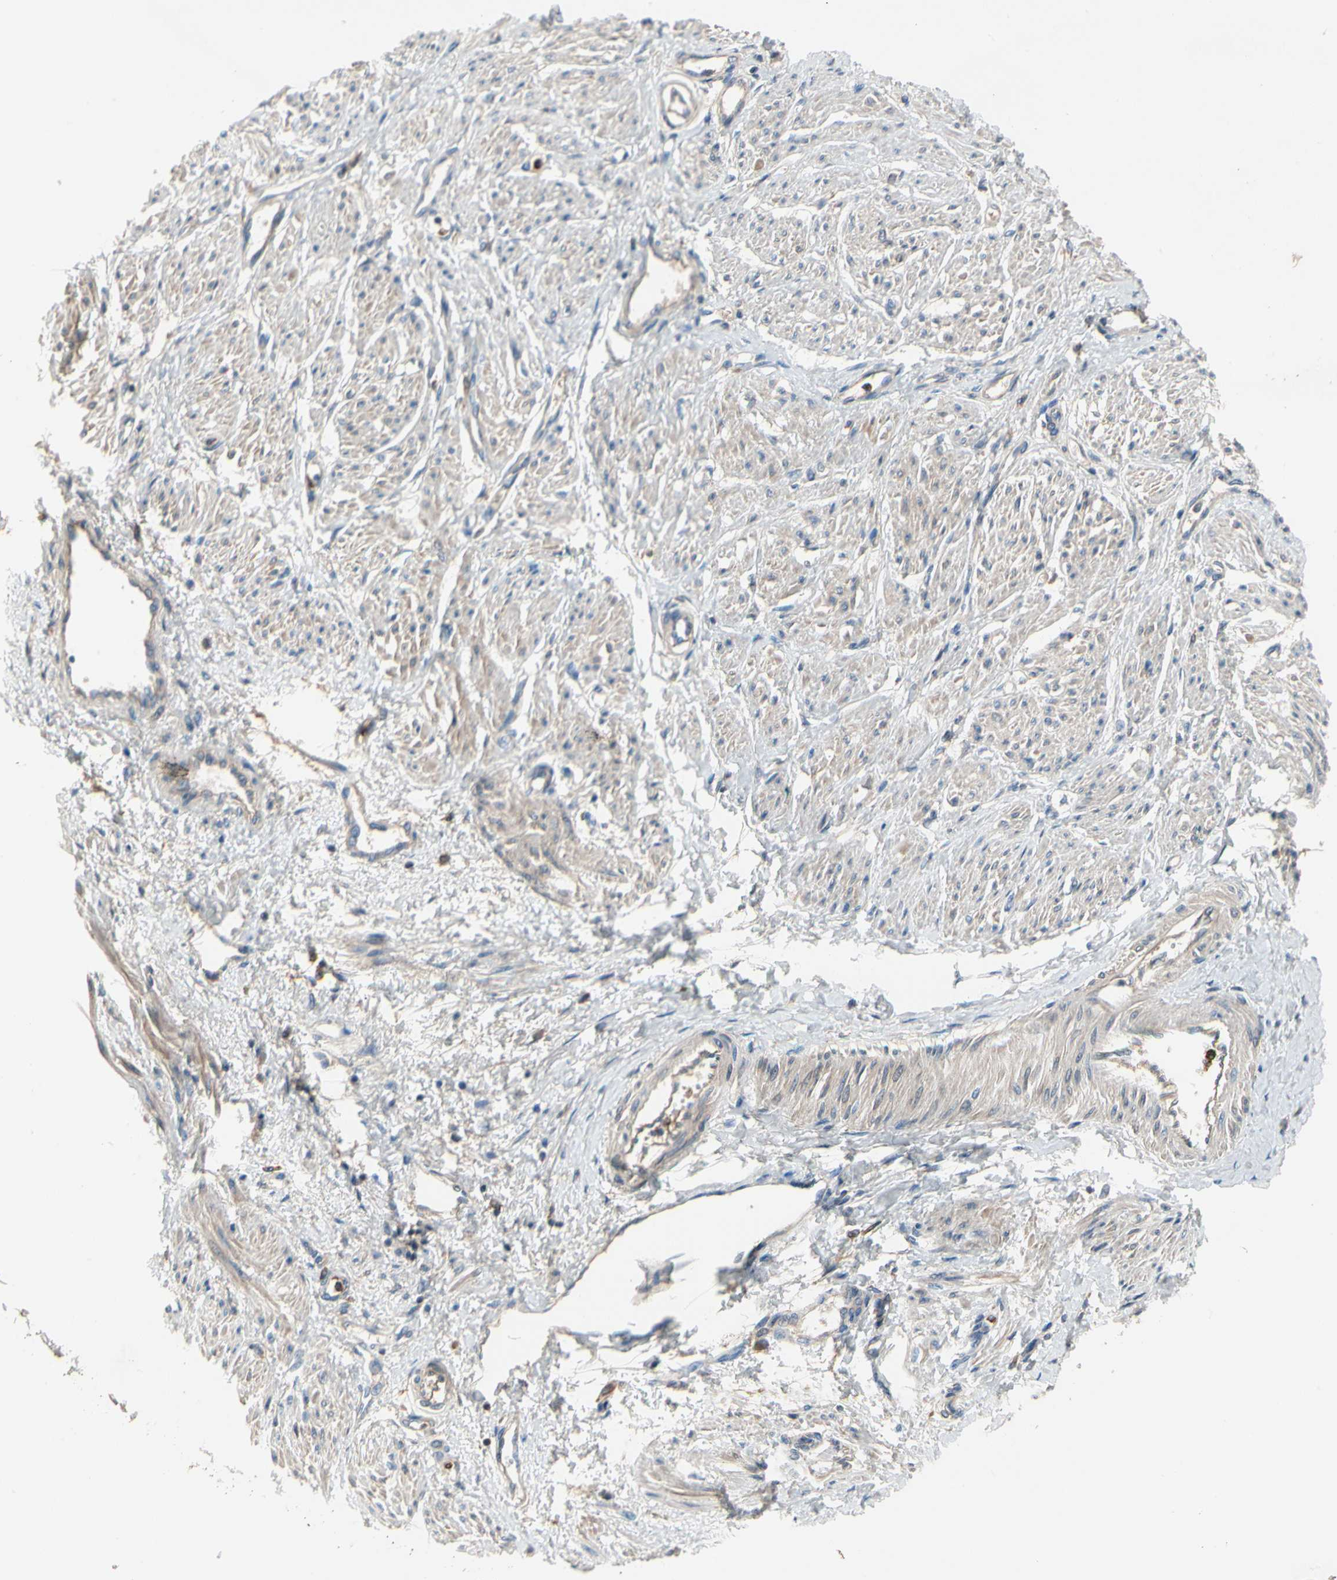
{"staining": {"intensity": "weak", "quantity": "25%-75%", "location": "cytoplasmic/membranous"}, "tissue": "smooth muscle", "cell_type": "Smooth muscle cells", "image_type": "normal", "snomed": [{"axis": "morphology", "description": "Normal tissue, NOS"}, {"axis": "topography", "description": "Smooth muscle"}, {"axis": "topography", "description": "Uterus"}], "caption": "Protein analysis of benign smooth muscle shows weak cytoplasmic/membranous staining in approximately 25%-75% of smooth muscle cells. The protein is stained brown, and the nuclei are stained in blue (DAB IHC with brightfield microscopy, high magnification).", "gene": "HJURP", "patient": {"sex": "female", "age": 39}}